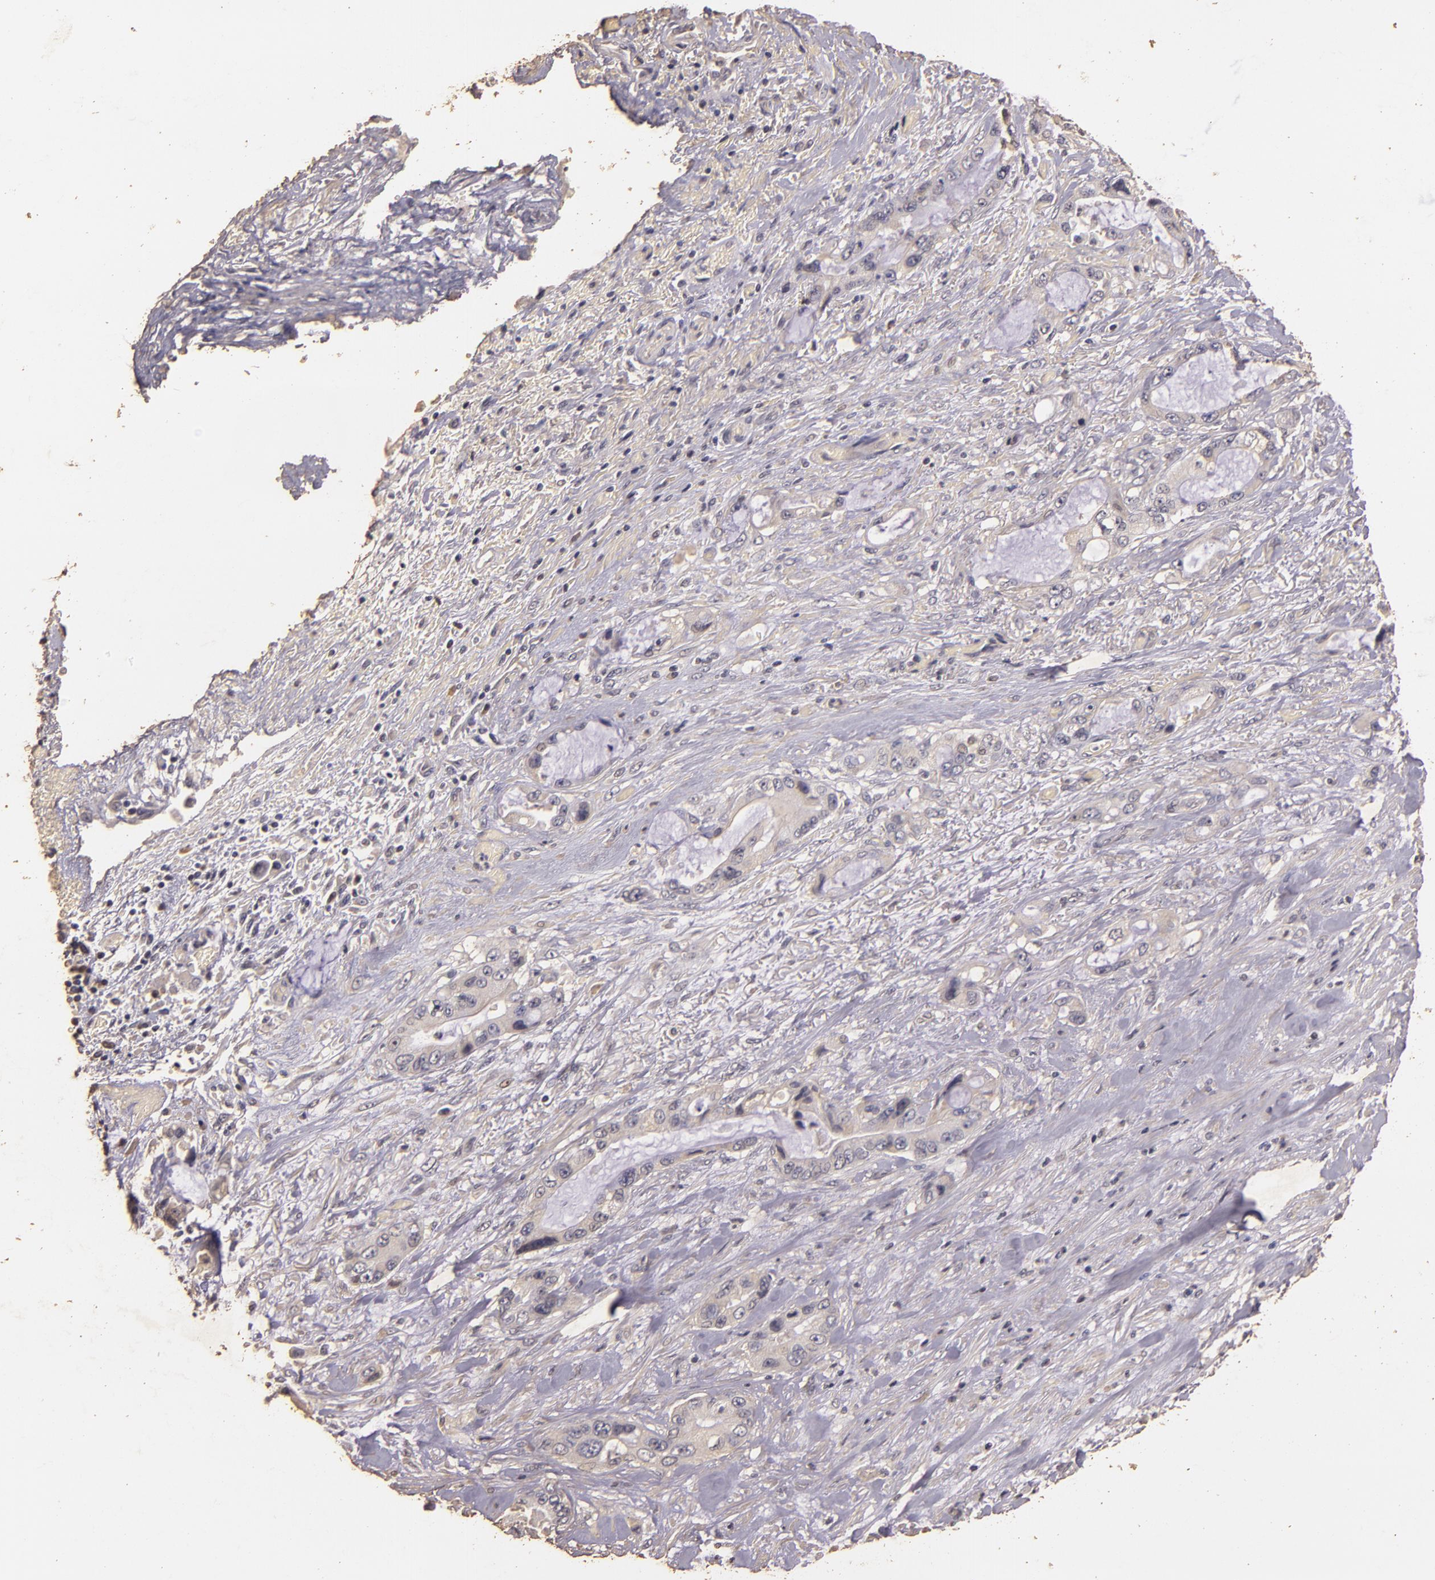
{"staining": {"intensity": "negative", "quantity": "none", "location": "none"}, "tissue": "pancreatic cancer", "cell_type": "Tumor cells", "image_type": "cancer", "snomed": [{"axis": "morphology", "description": "Adenocarcinoma, NOS"}, {"axis": "topography", "description": "Pancreas"}, {"axis": "topography", "description": "Stomach, upper"}], "caption": "IHC of adenocarcinoma (pancreatic) reveals no expression in tumor cells. The staining was performed using DAB (3,3'-diaminobenzidine) to visualize the protein expression in brown, while the nuclei were stained in blue with hematoxylin (Magnification: 20x).", "gene": "BCL2L13", "patient": {"sex": "male", "age": 77}}